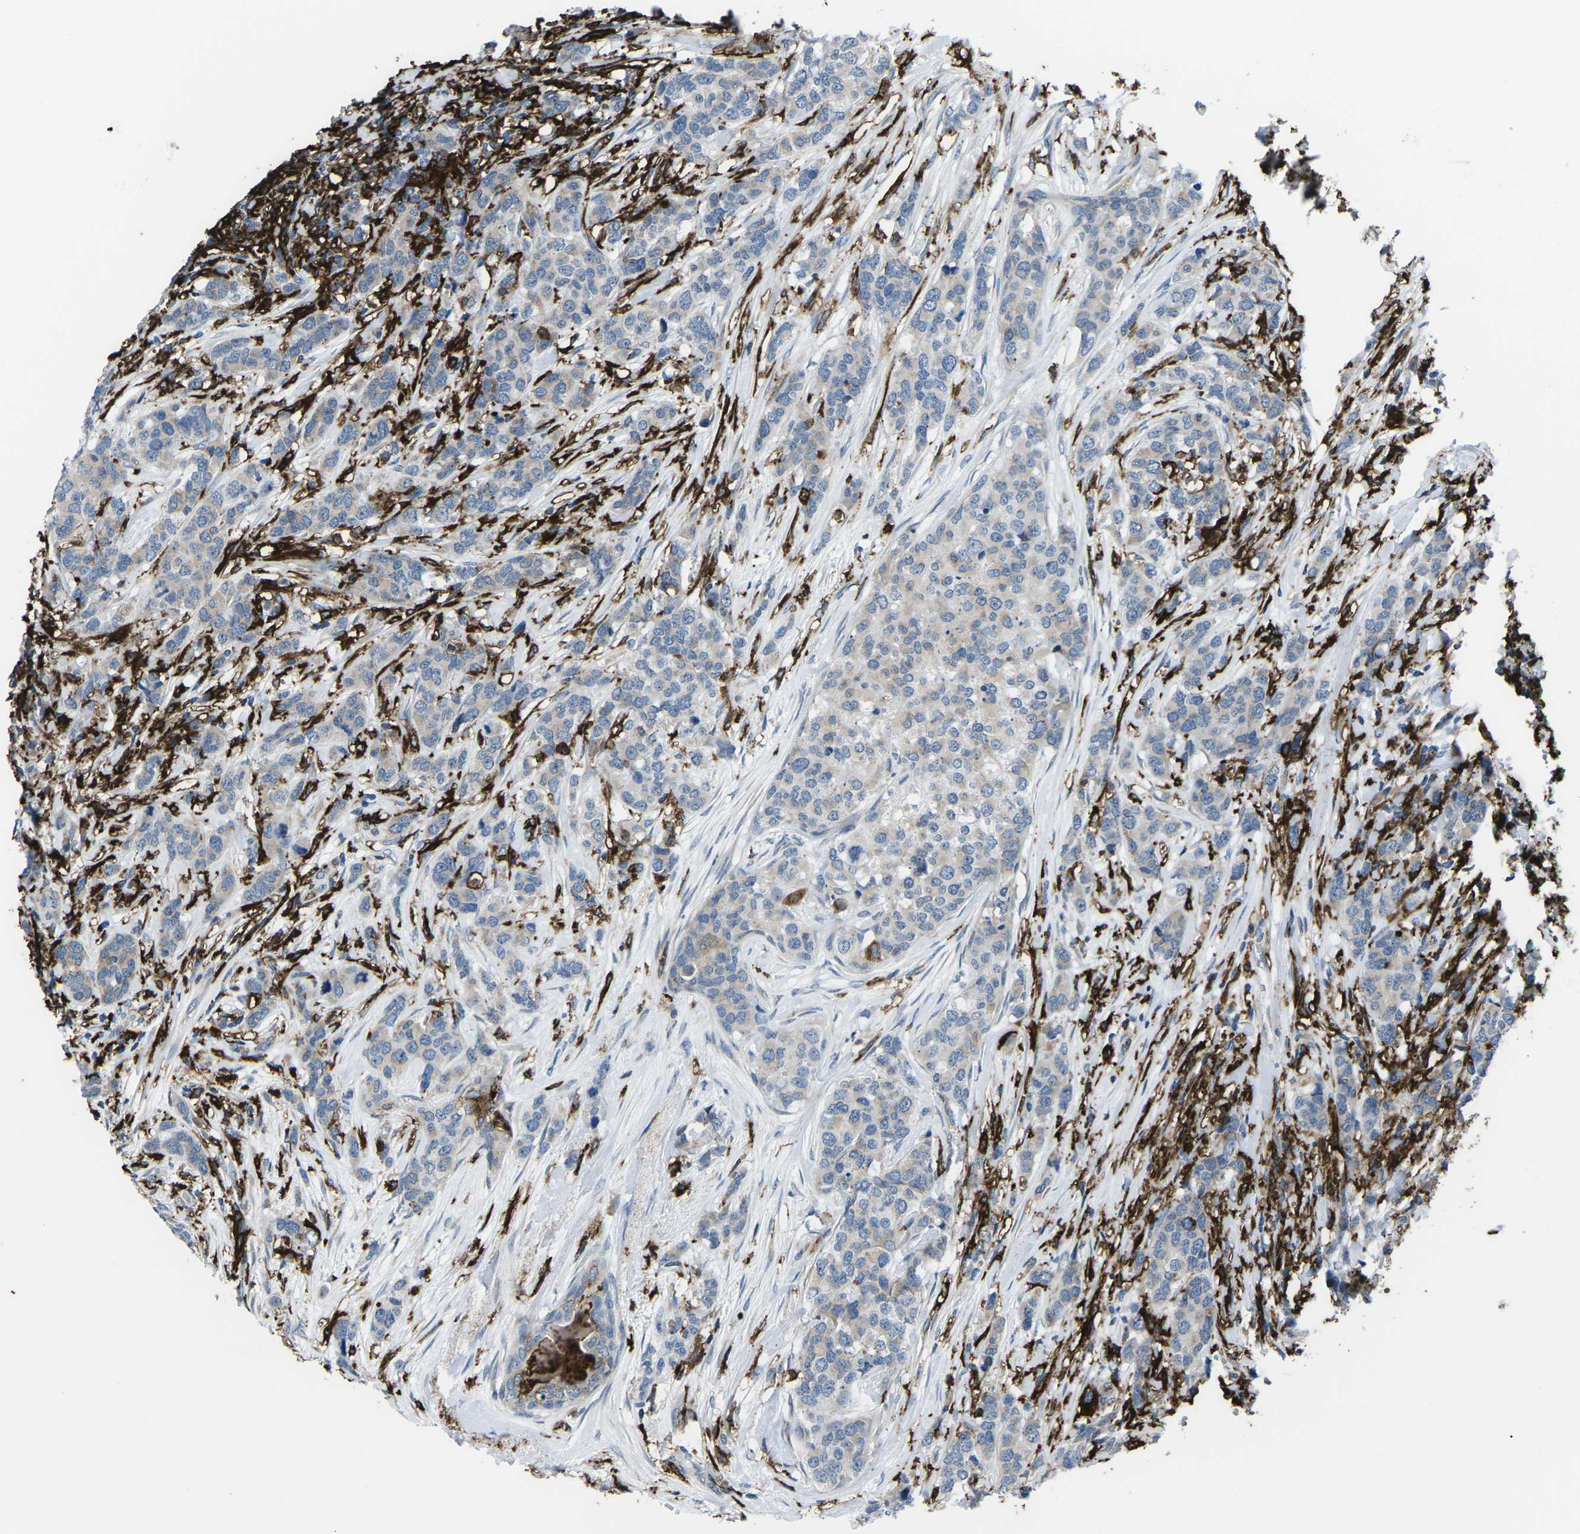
{"staining": {"intensity": "weak", "quantity": "<25%", "location": "cytoplasmic/membranous"}, "tissue": "breast cancer", "cell_type": "Tumor cells", "image_type": "cancer", "snomed": [{"axis": "morphology", "description": "Lobular carcinoma"}, {"axis": "topography", "description": "Breast"}], "caption": "Tumor cells show no significant positivity in breast lobular carcinoma. (DAB (3,3'-diaminobenzidine) immunohistochemistry visualized using brightfield microscopy, high magnification).", "gene": "PTPN1", "patient": {"sex": "female", "age": 59}}